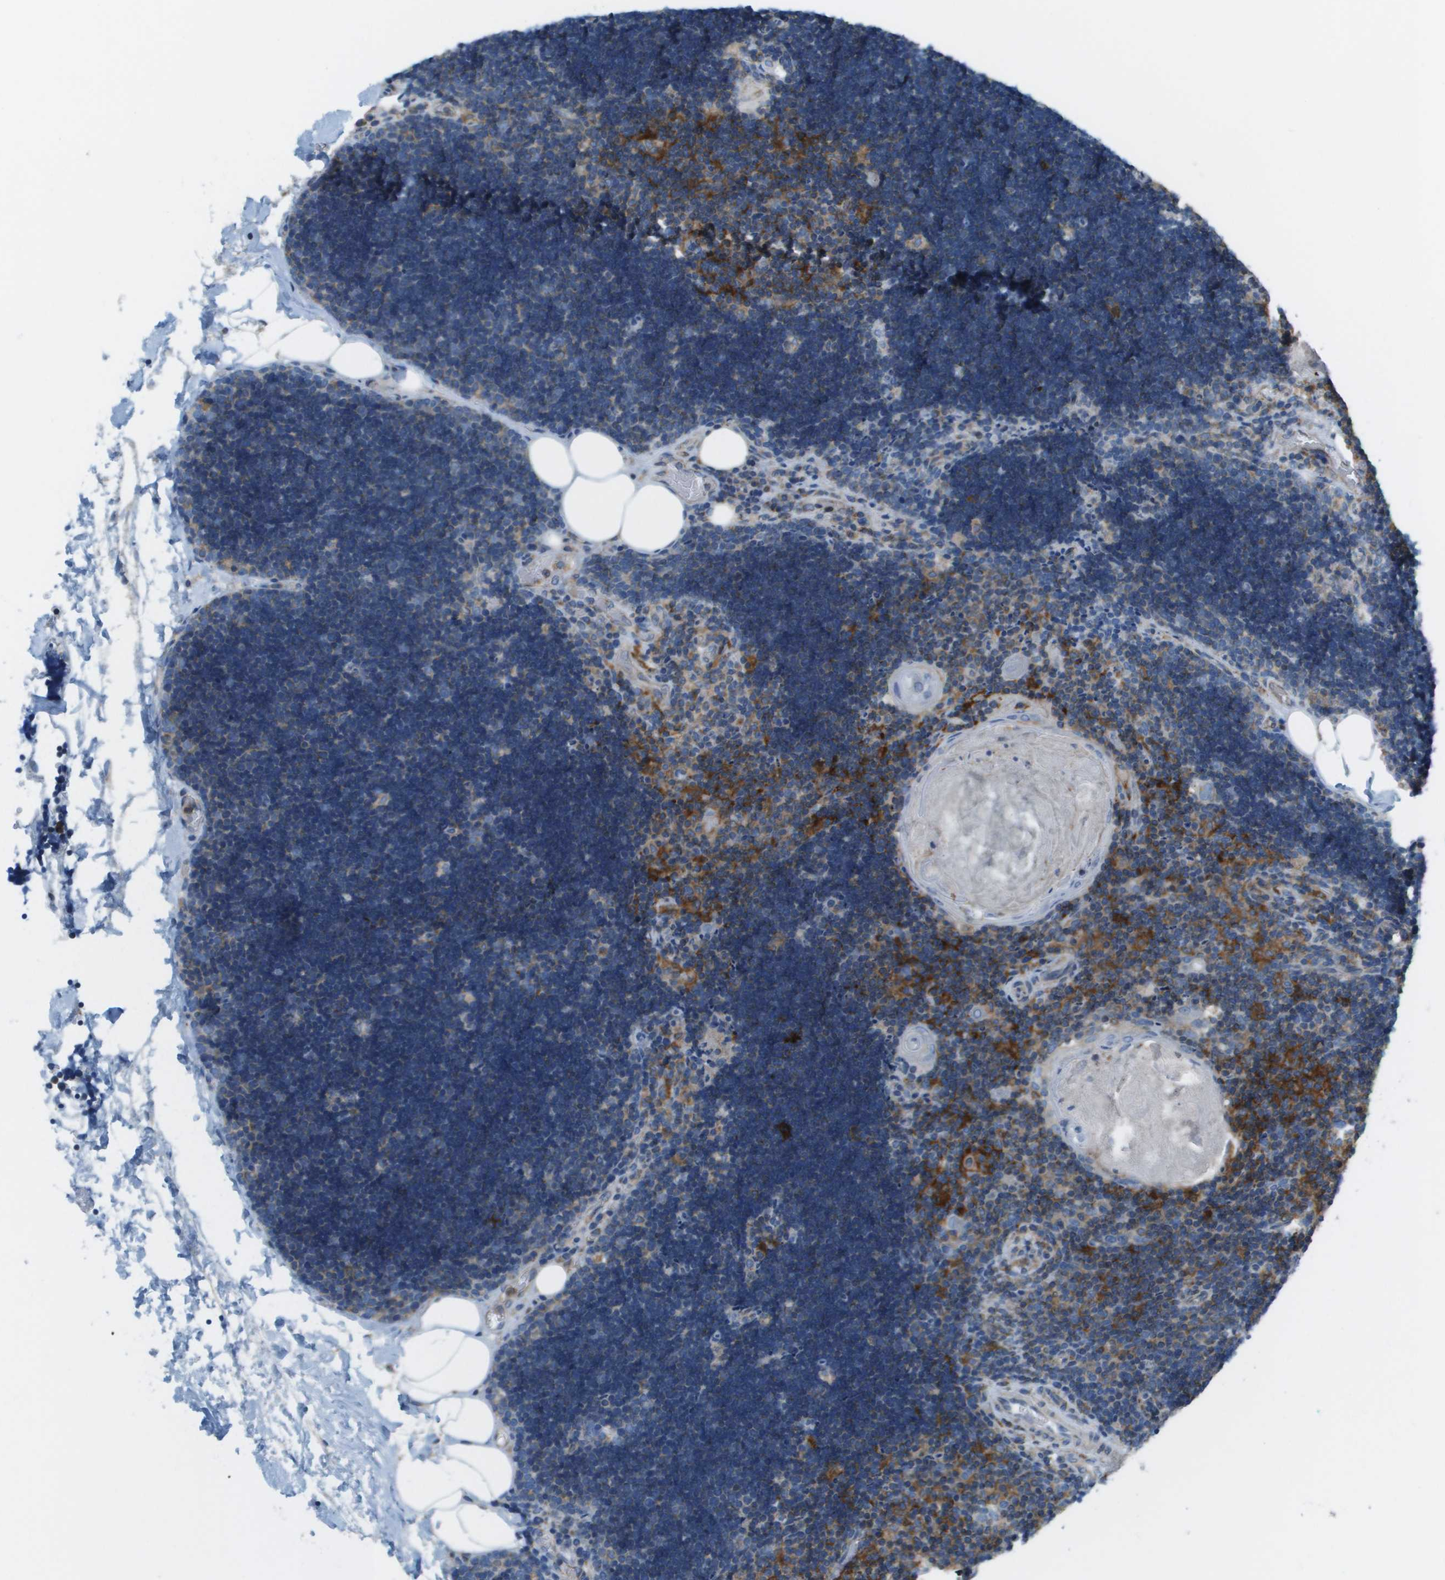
{"staining": {"intensity": "weak", "quantity": "25%-75%", "location": "cytoplasmic/membranous"}, "tissue": "lymph node", "cell_type": "Germinal center cells", "image_type": "normal", "snomed": [{"axis": "morphology", "description": "Normal tissue, NOS"}, {"axis": "topography", "description": "Lymph node"}], "caption": "A brown stain labels weak cytoplasmic/membranous expression of a protein in germinal center cells of benign lymph node.", "gene": "TAOK3", "patient": {"sex": "male", "age": 33}}